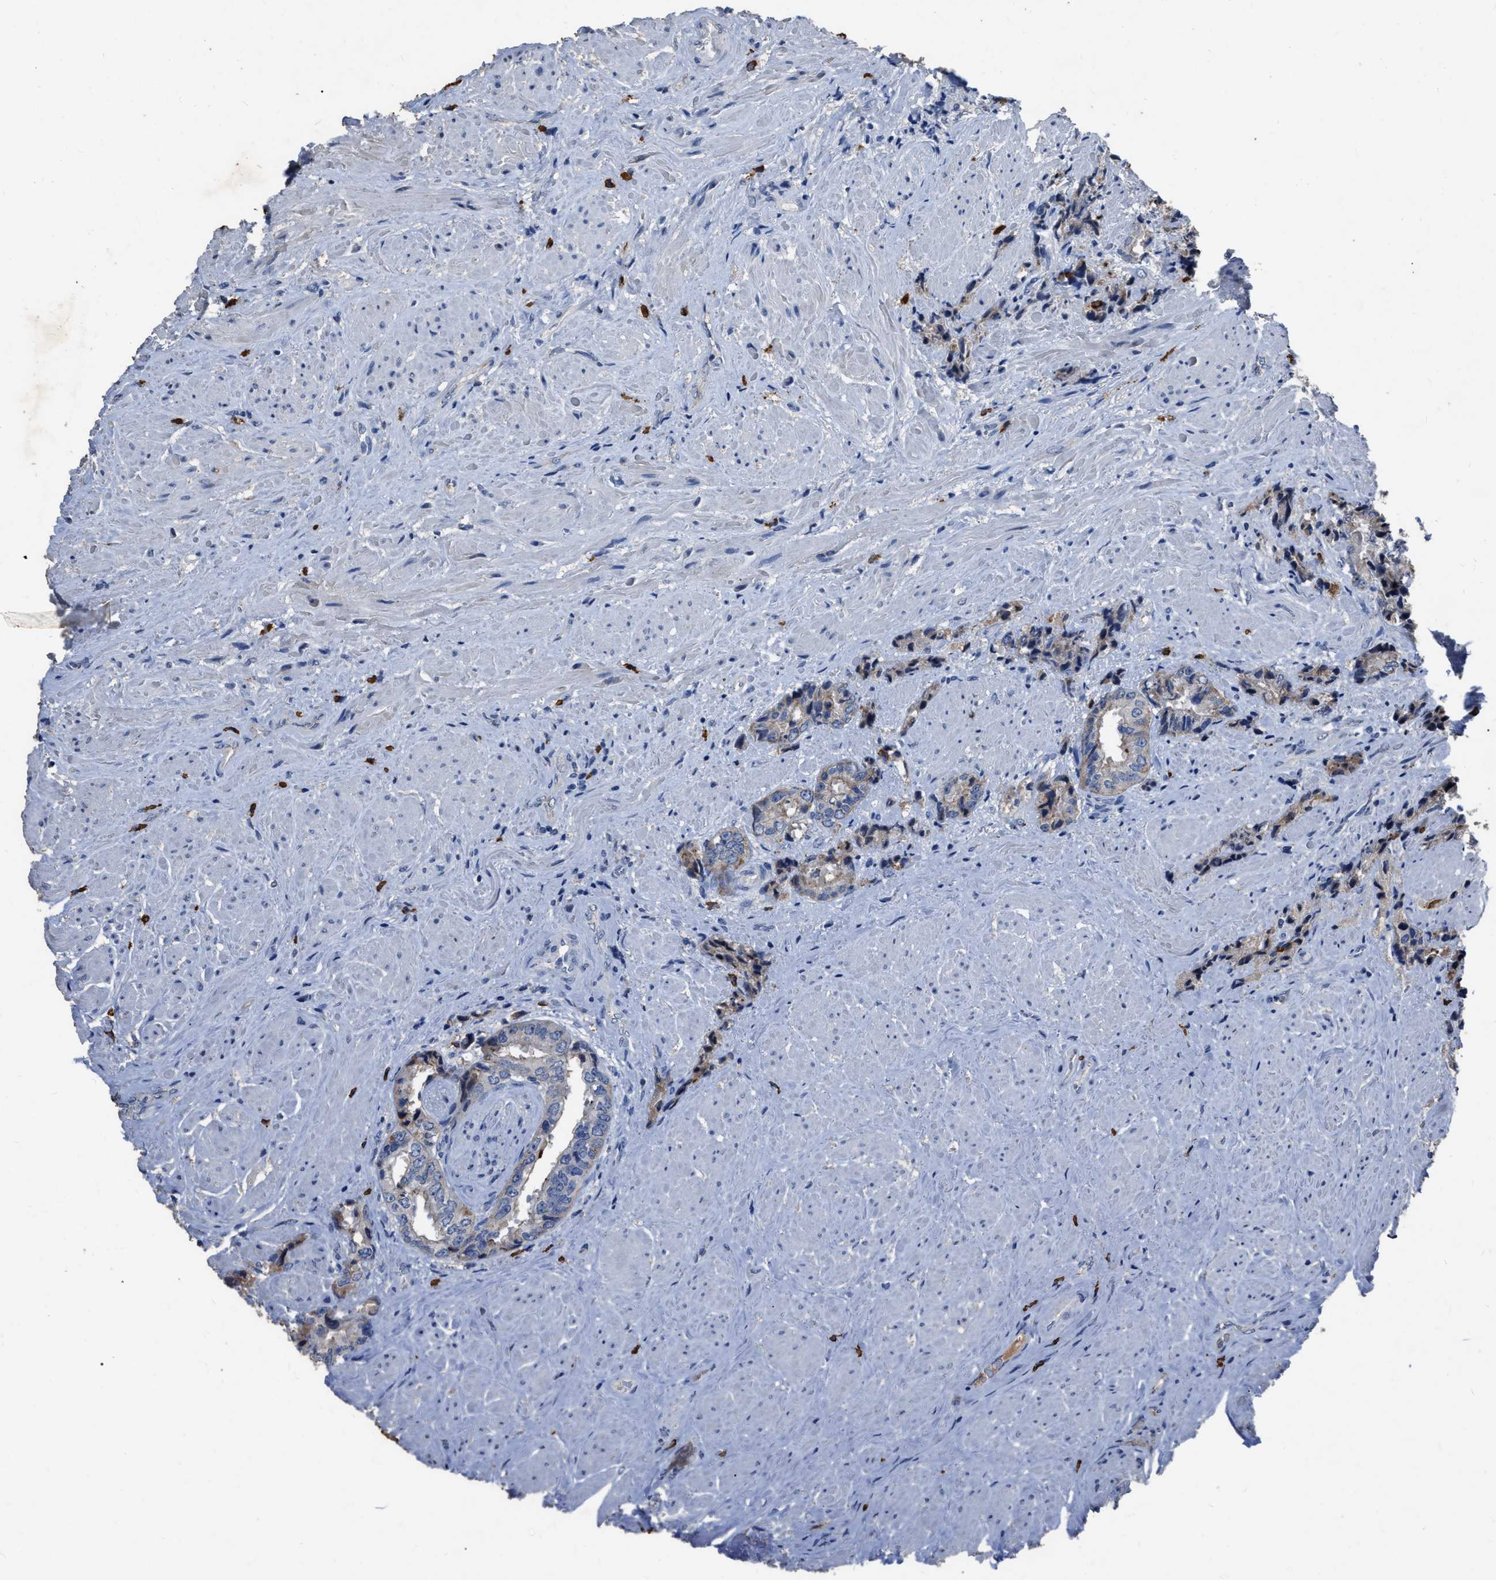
{"staining": {"intensity": "negative", "quantity": "none", "location": "none"}, "tissue": "prostate cancer", "cell_type": "Tumor cells", "image_type": "cancer", "snomed": [{"axis": "morphology", "description": "Adenocarcinoma, High grade"}, {"axis": "topography", "description": "Prostate"}], "caption": "Protein analysis of prostate cancer displays no significant expression in tumor cells.", "gene": "HABP2", "patient": {"sex": "male", "age": 61}}